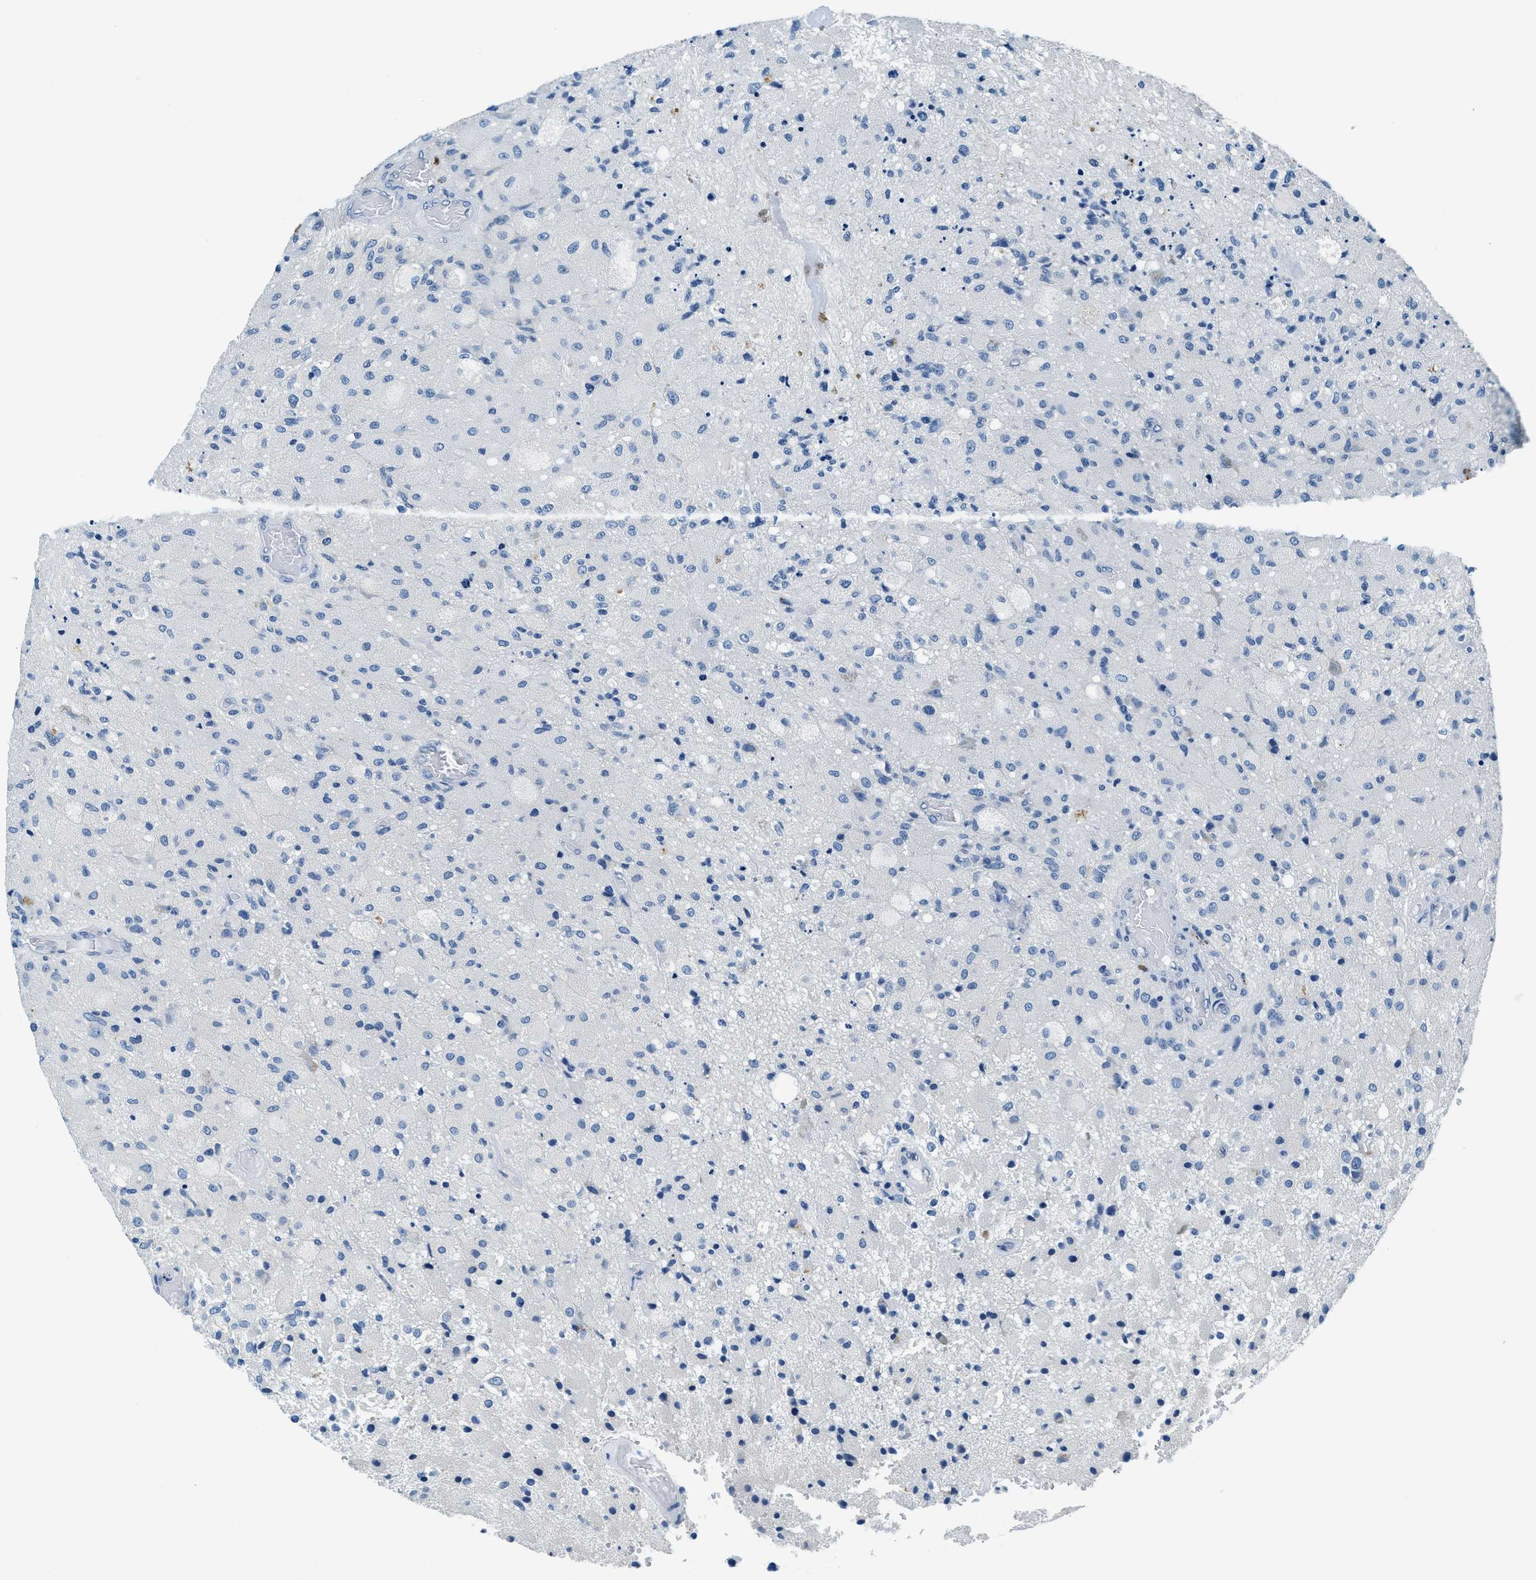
{"staining": {"intensity": "negative", "quantity": "none", "location": "none"}, "tissue": "glioma", "cell_type": "Tumor cells", "image_type": "cancer", "snomed": [{"axis": "morphology", "description": "Normal tissue, NOS"}, {"axis": "morphology", "description": "Glioma, malignant, High grade"}, {"axis": "topography", "description": "Cerebral cortex"}], "caption": "Immunohistochemistry (IHC) image of neoplastic tissue: malignant glioma (high-grade) stained with DAB (3,3'-diaminobenzidine) demonstrates no significant protein staining in tumor cells.", "gene": "UBAC2", "patient": {"sex": "male", "age": 77}}